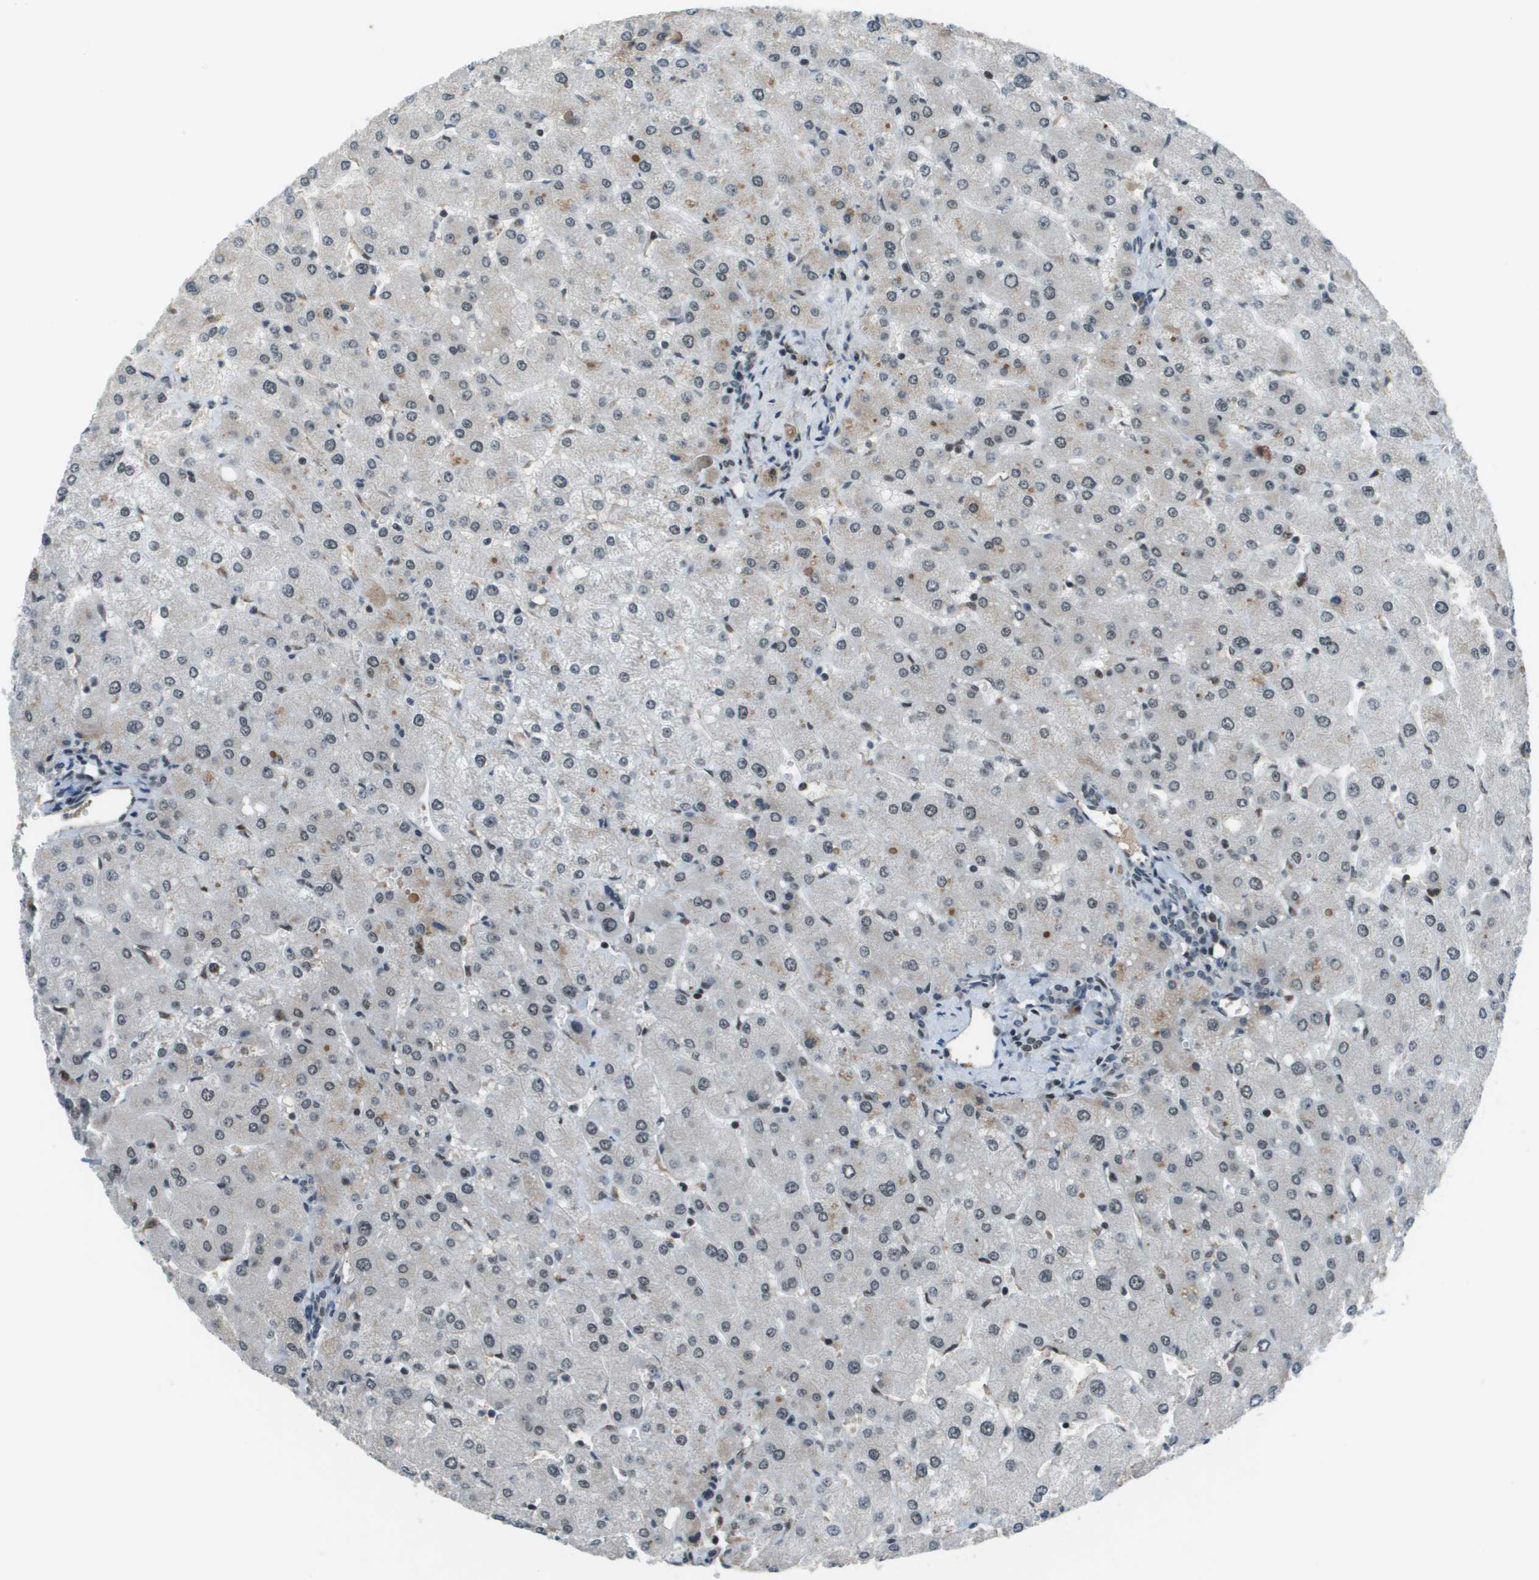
{"staining": {"intensity": "moderate", "quantity": "25%-75%", "location": "nuclear"}, "tissue": "liver", "cell_type": "Cholangiocytes", "image_type": "normal", "snomed": [{"axis": "morphology", "description": "Normal tissue, NOS"}, {"axis": "topography", "description": "Liver"}], "caption": "Moderate nuclear staining for a protein is present in about 25%-75% of cholangiocytes of benign liver using immunohistochemistry (IHC).", "gene": "THRAP3", "patient": {"sex": "male", "age": 55}}